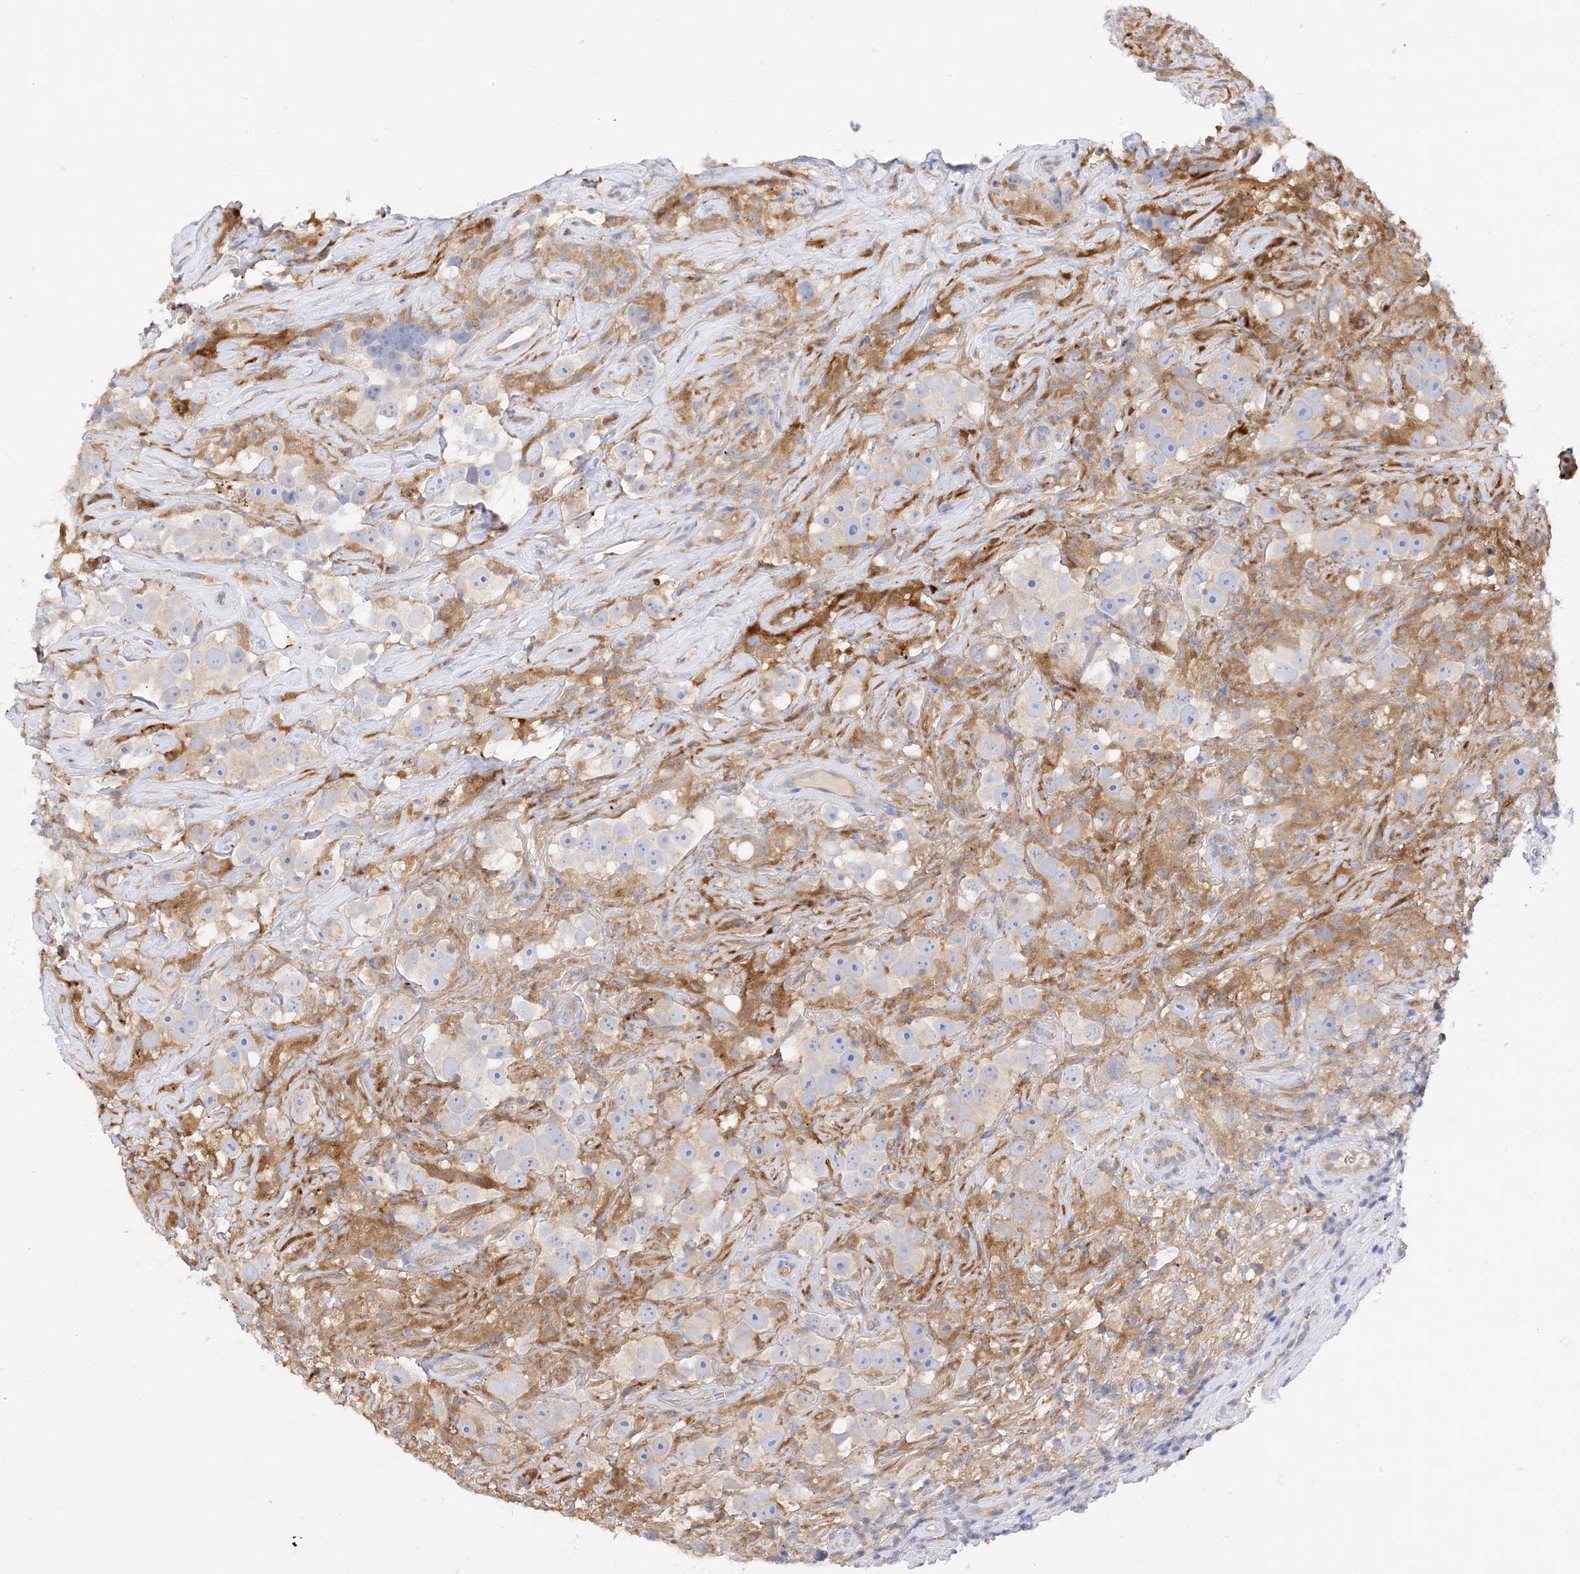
{"staining": {"intensity": "negative", "quantity": "none", "location": "none"}, "tissue": "testis cancer", "cell_type": "Tumor cells", "image_type": "cancer", "snomed": [{"axis": "morphology", "description": "Seminoma, NOS"}, {"axis": "topography", "description": "Testis"}], "caption": "Human testis cancer (seminoma) stained for a protein using immunohistochemistry (IHC) shows no staining in tumor cells.", "gene": "ARV1", "patient": {"sex": "male", "age": 49}}